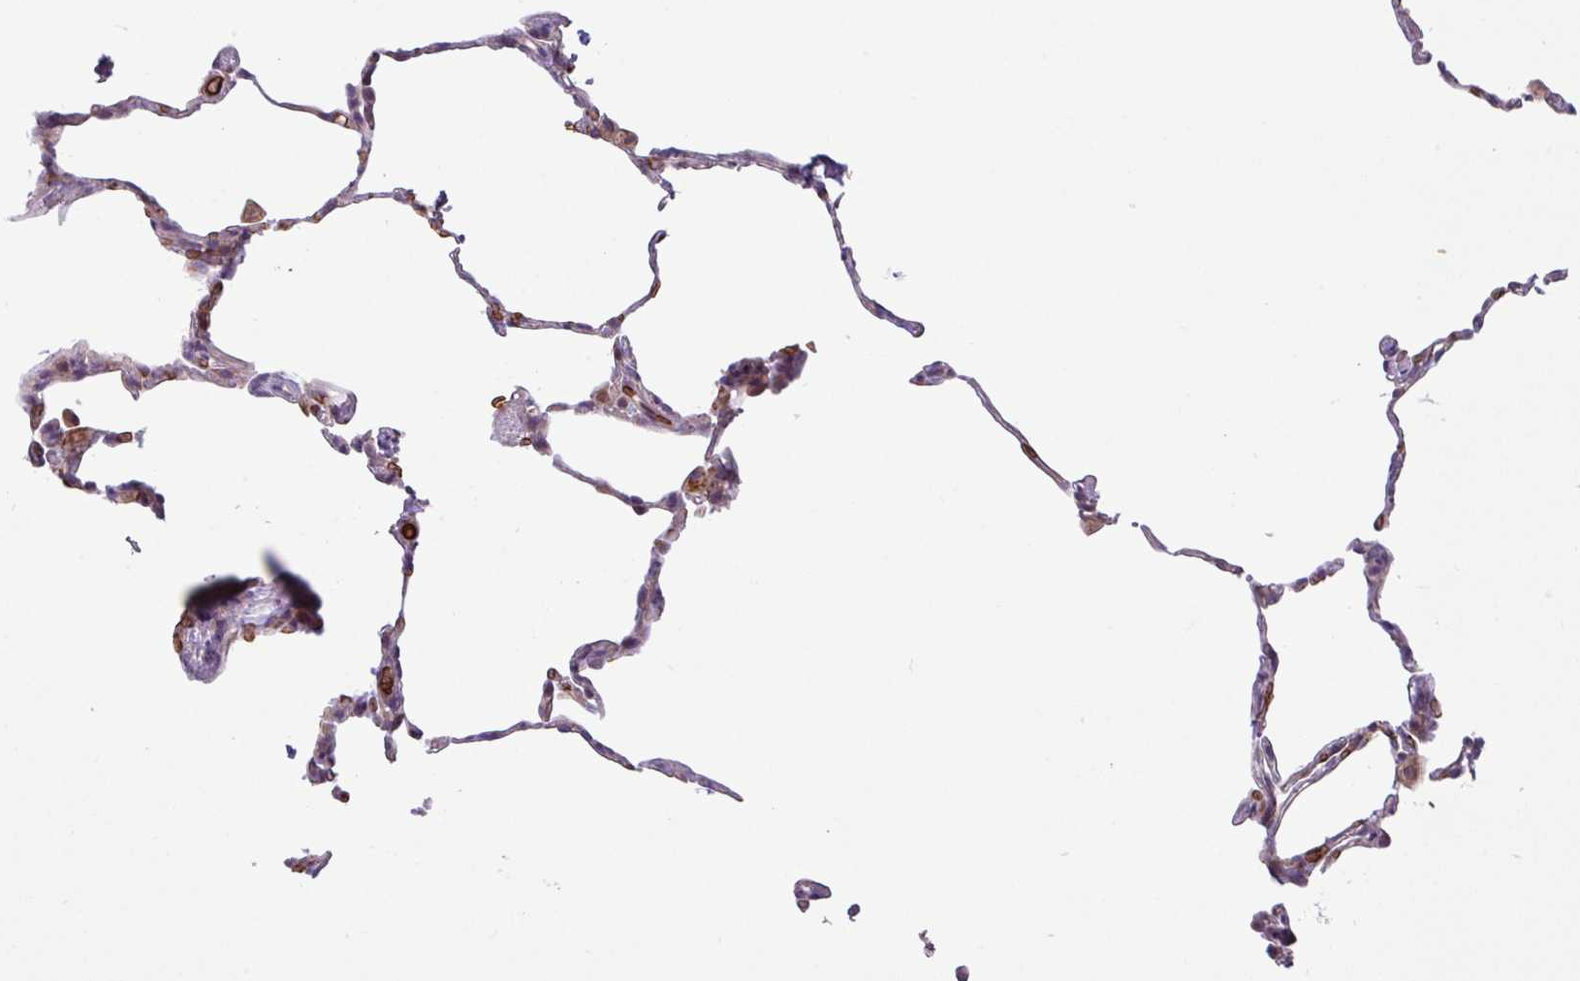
{"staining": {"intensity": "weak", "quantity": "<25%", "location": "cytoplasmic/membranous"}, "tissue": "lung", "cell_type": "Alveolar cells", "image_type": "normal", "snomed": [{"axis": "morphology", "description": "Normal tissue, NOS"}, {"axis": "topography", "description": "Lung"}], "caption": "Lung stained for a protein using IHC shows no staining alveolar cells.", "gene": "RAD21L1", "patient": {"sex": "female", "age": 57}}